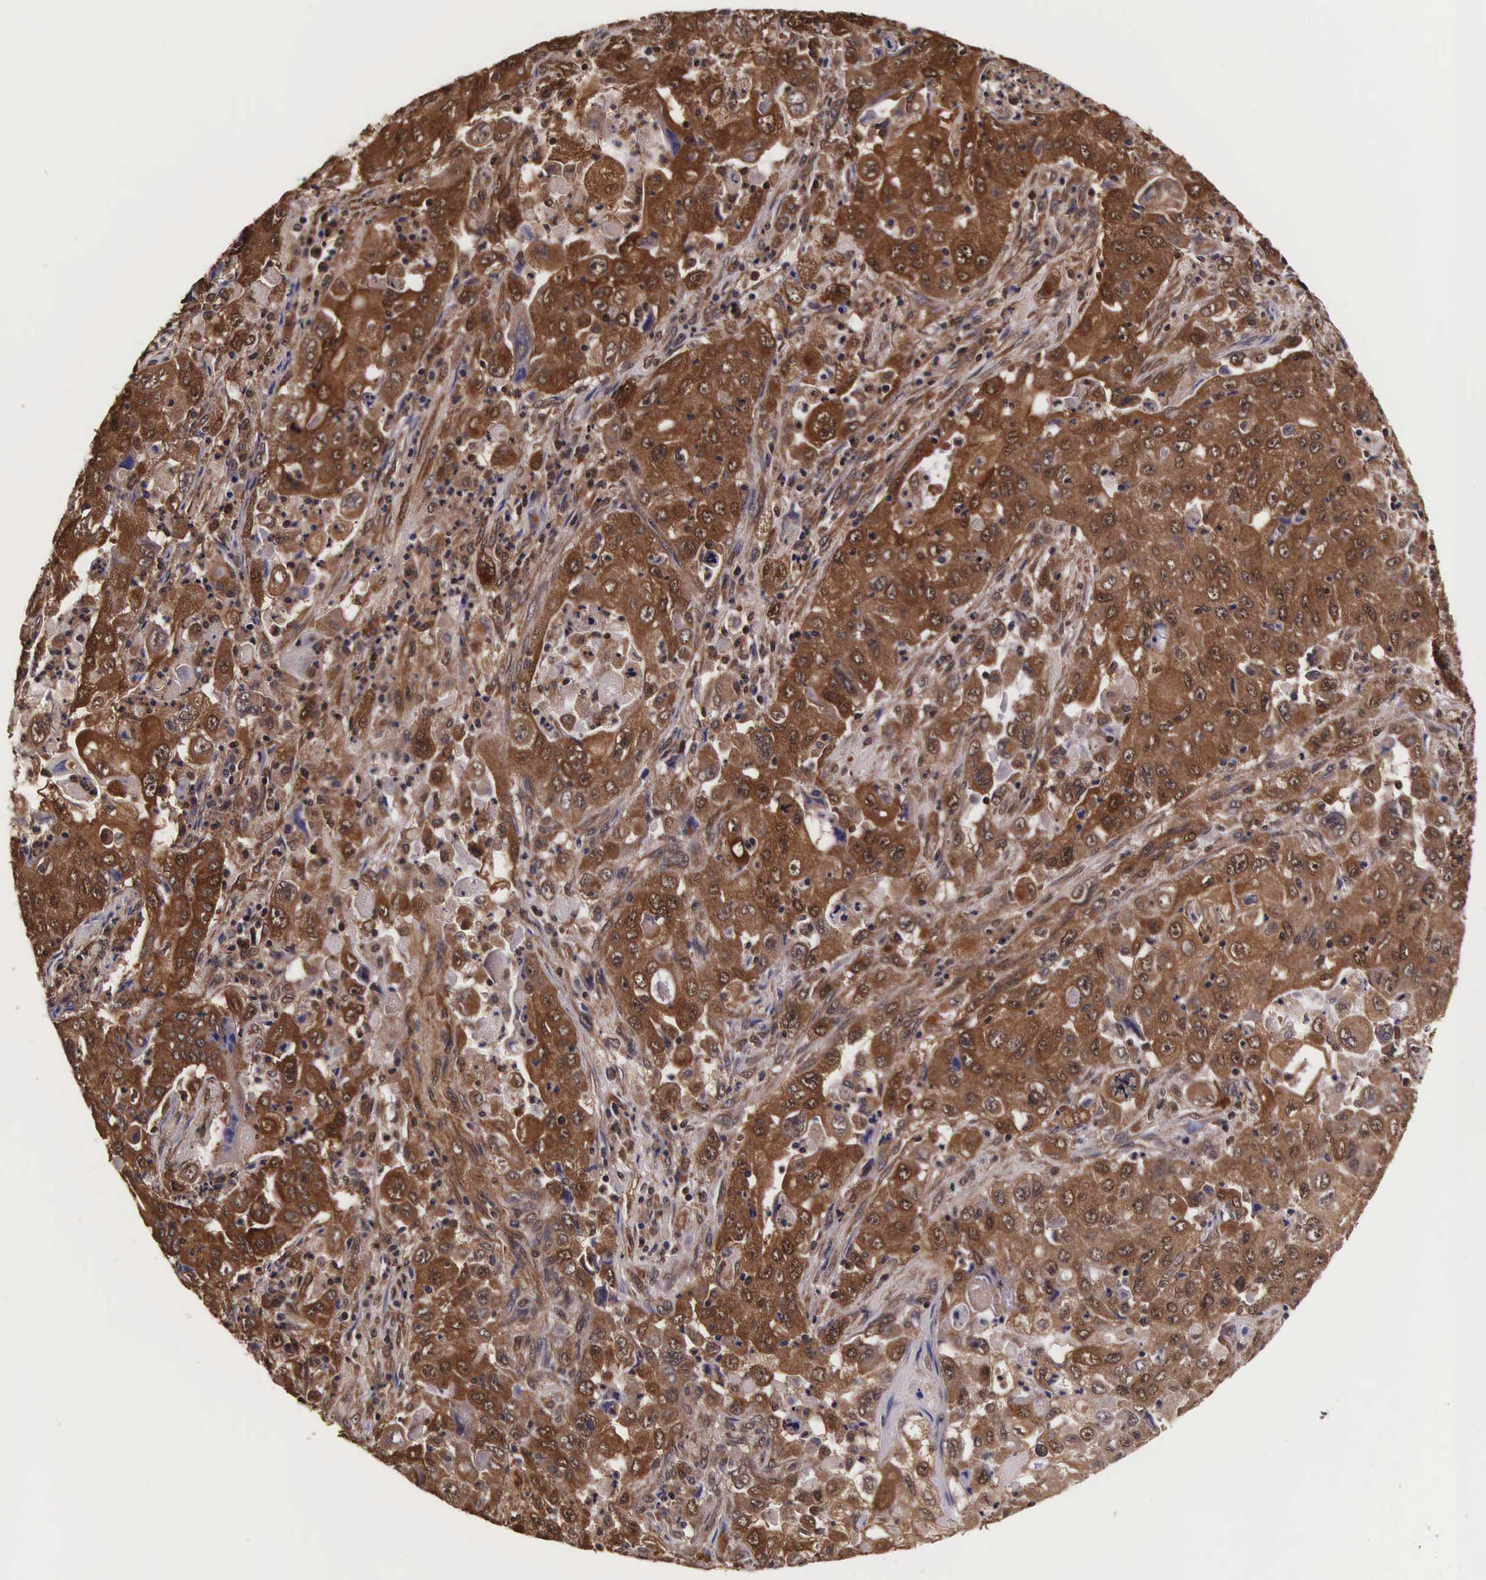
{"staining": {"intensity": "strong", "quantity": ">75%", "location": "cytoplasmic/membranous,nuclear"}, "tissue": "pancreatic cancer", "cell_type": "Tumor cells", "image_type": "cancer", "snomed": [{"axis": "morphology", "description": "Adenocarcinoma, NOS"}, {"axis": "topography", "description": "Pancreas"}], "caption": "High-magnification brightfield microscopy of adenocarcinoma (pancreatic) stained with DAB (3,3'-diaminobenzidine) (brown) and counterstained with hematoxylin (blue). tumor cells exhibit strong cytoplasmic/membranous and nuclear positivity is identified in approximately>75% of cells. (brown staining indicates protein expression, while blue staining denotes nuclei).", "gene": "TECPR2", "patient": {"sex": "male", "age": 70}}